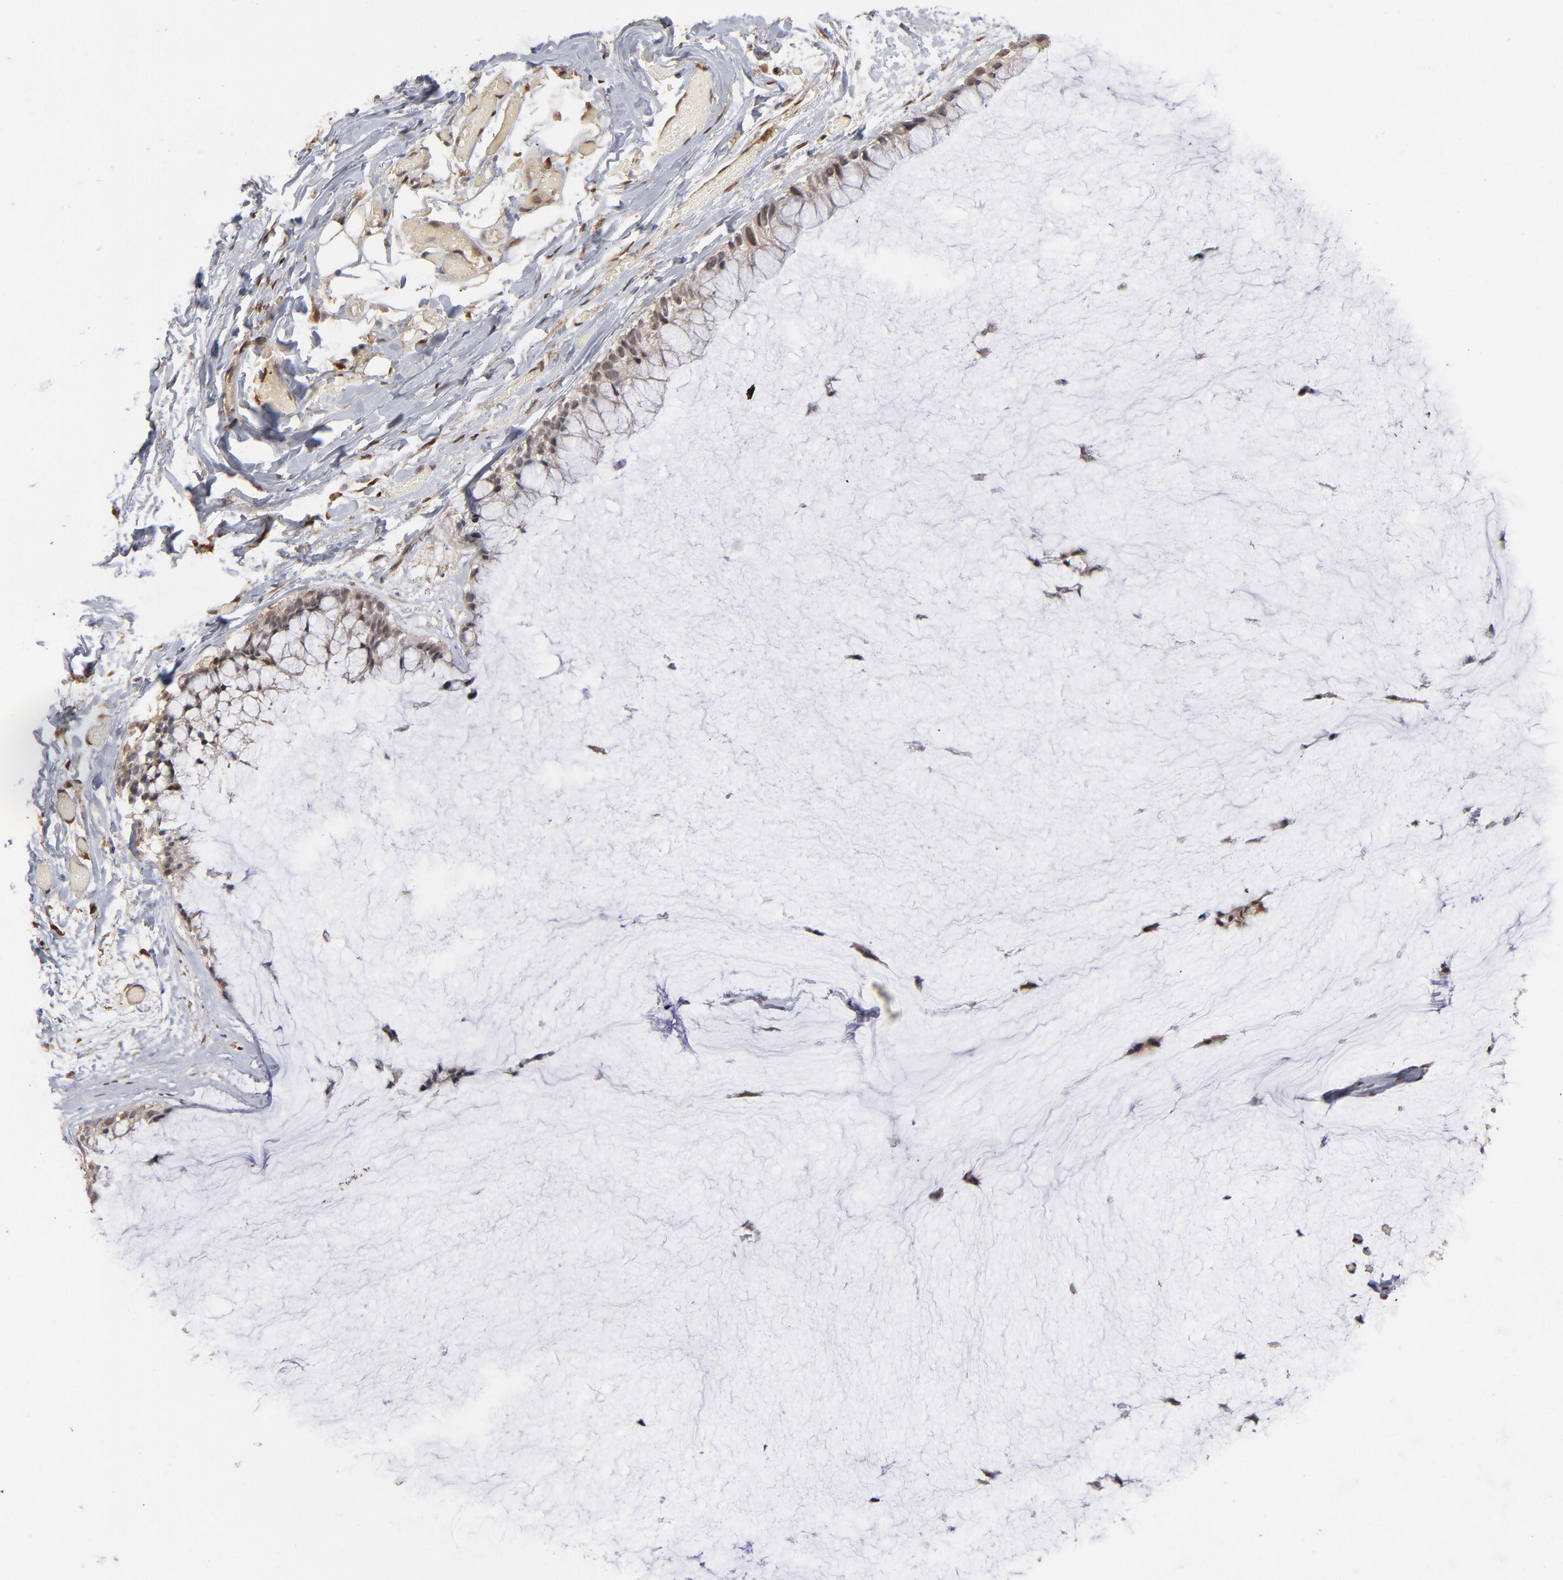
{"staining": {"intensity": "weak", "quantity": ">75%", "location": "nuclear"}, "tissue": "ovarian cancer", "cell_type": "Tumor cells", "image_type": "cancer", "snomed": [{"axis": "morphology", "description": "Cystadenocarcinoma, mucinous, NOS"}, {"axis": "topography", "description": "Ovary"}], "caption": "Protein expression analysis of ovarian mucinous cystadenocarcinoma demonstrates weak nuclear positivity in about >75% of tumor cells. Immunohistochemistry (ihc) stains the protein of interest in brown and the nuclei are stained blue.", "gene": "NFIB", "patient": {"sex": "female", "age": 39}}